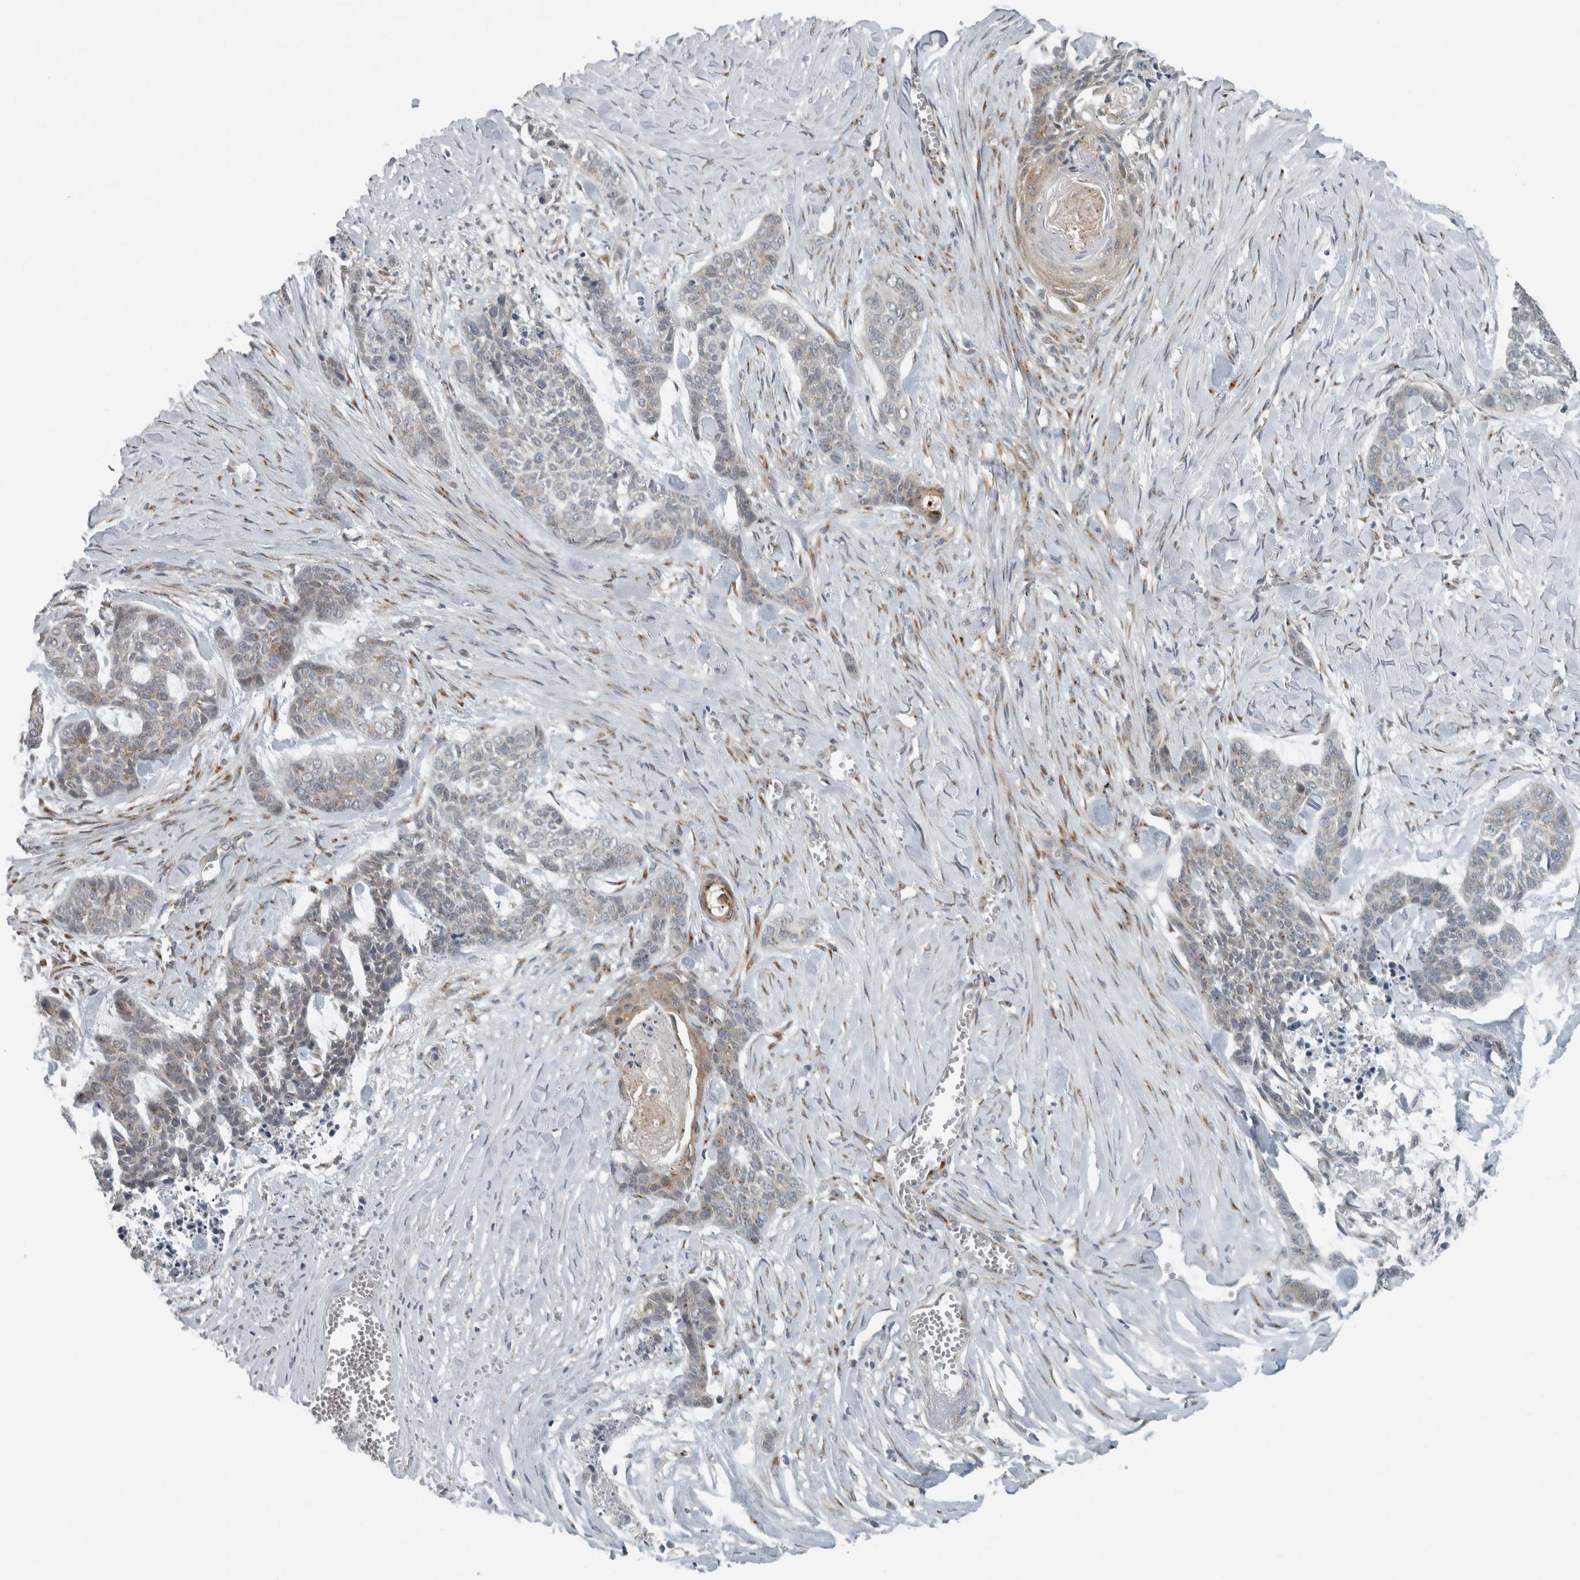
{"staining": {"intensity": "weak", "quantity": "<25%", "location": "cytoplasmic/membranous"}, "tissue": "skin cancer", "cell_type": "Tumor cells", "image_type": "cancer", "snomed": [{"axis": "morphology", "description": "Basal cell carcinoma"}, {"axis": "topography", "description": "Skin"}], "caption": "The micrograph shows no staining of tumor cells in basal cell carcinoma (skin).", "gene": "KIF1C", "patient": {"sex": "female", "age": 64}}